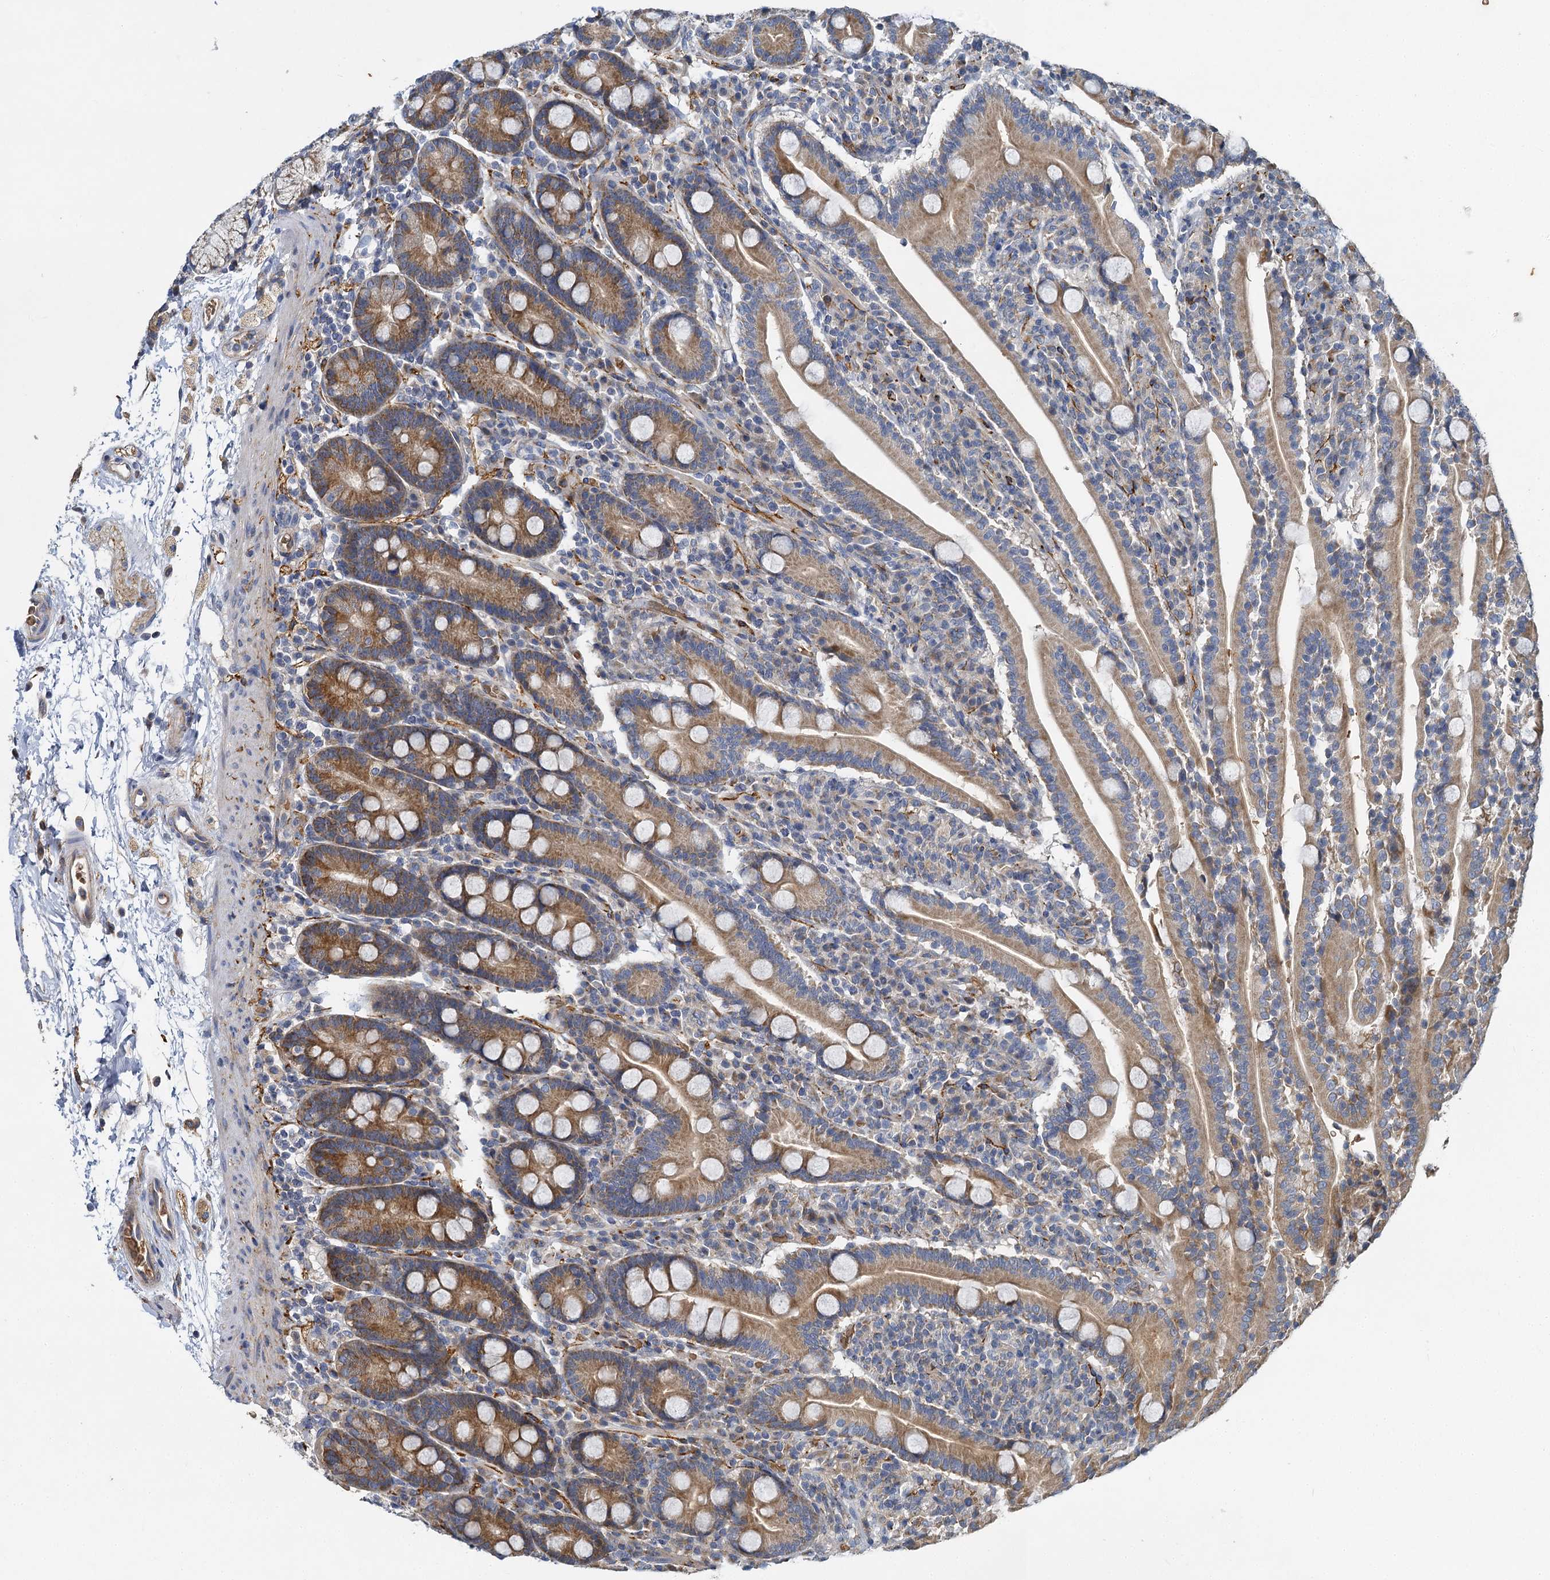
{"staining": {"intensity": "moderate", "quantity": ">75%", "location": "cytoplasmic/membranous"}, "tissue": "duodenum", "cell_type": "Glandular cells", "image_type": "normal", "snomed": [{"axis": "morphology", "description": "Normal tissue, NOS"}, {"axis": "topography", "description": "Duodenum"}], "caption": "Approximately >75% of glandular cells in benign duodenum reveal moderate cytoplasmic/membranous protein positivity as visualized by brown immunohistochemical staining.", "gene": "BCS1L", "patient": {"sex": "male", "age": 35}}